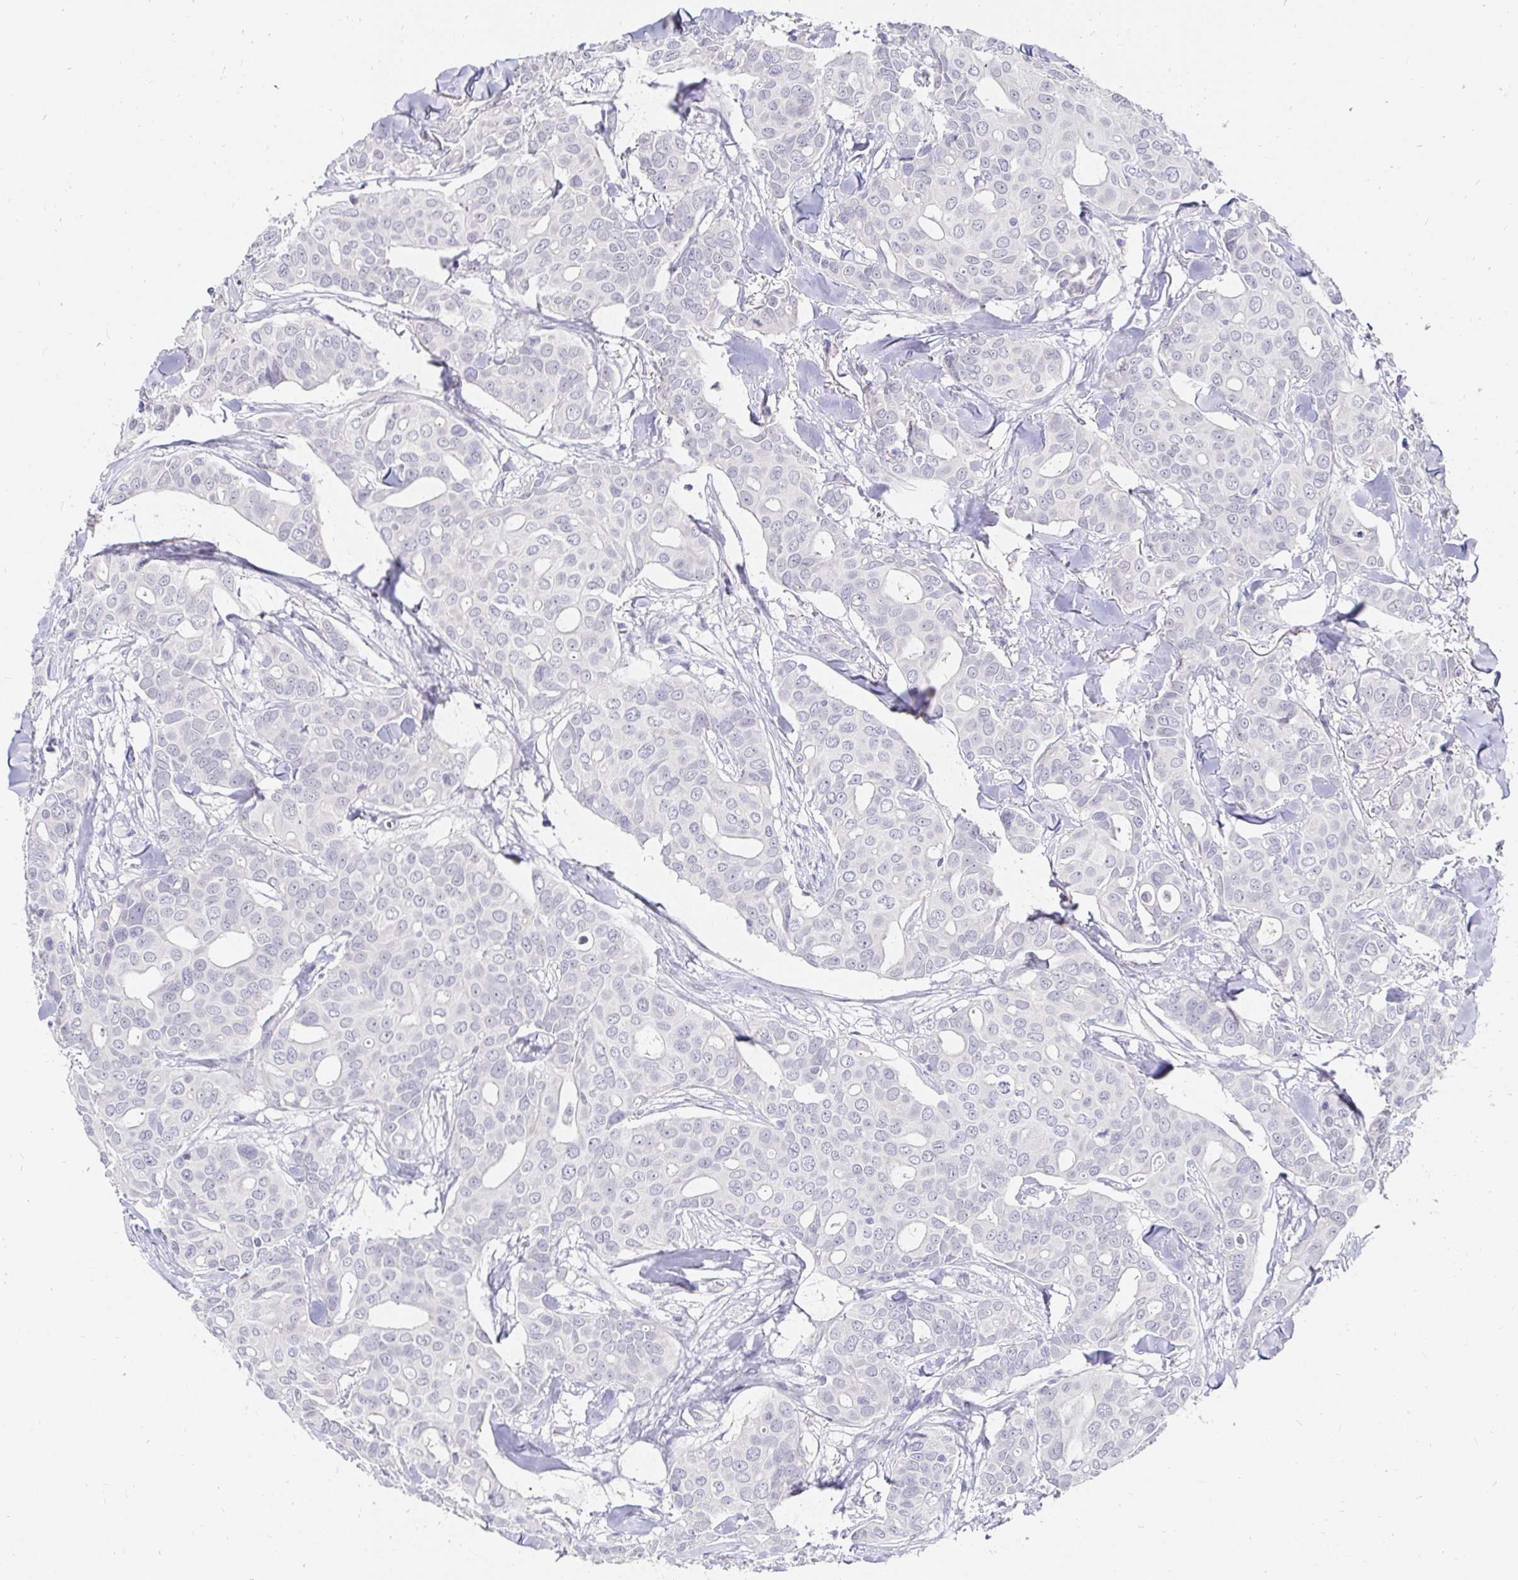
{"staining": {"intensity": "negative", "quantity": "none", "location": "none"}, "tissue": "breast cancer", "cell_type": "Tumor cells", "image_type": "cancer", "snomed": [{"axis": "morphology", "description": "Duct carcinoma"}, {"axis": "topography", "description": "Breast"}], "caption": "A micrograph of human breast cancer is negative for staining in tumor cells.", "gene": "FGF21", "patient": {"sex": "female", "age": 54}}